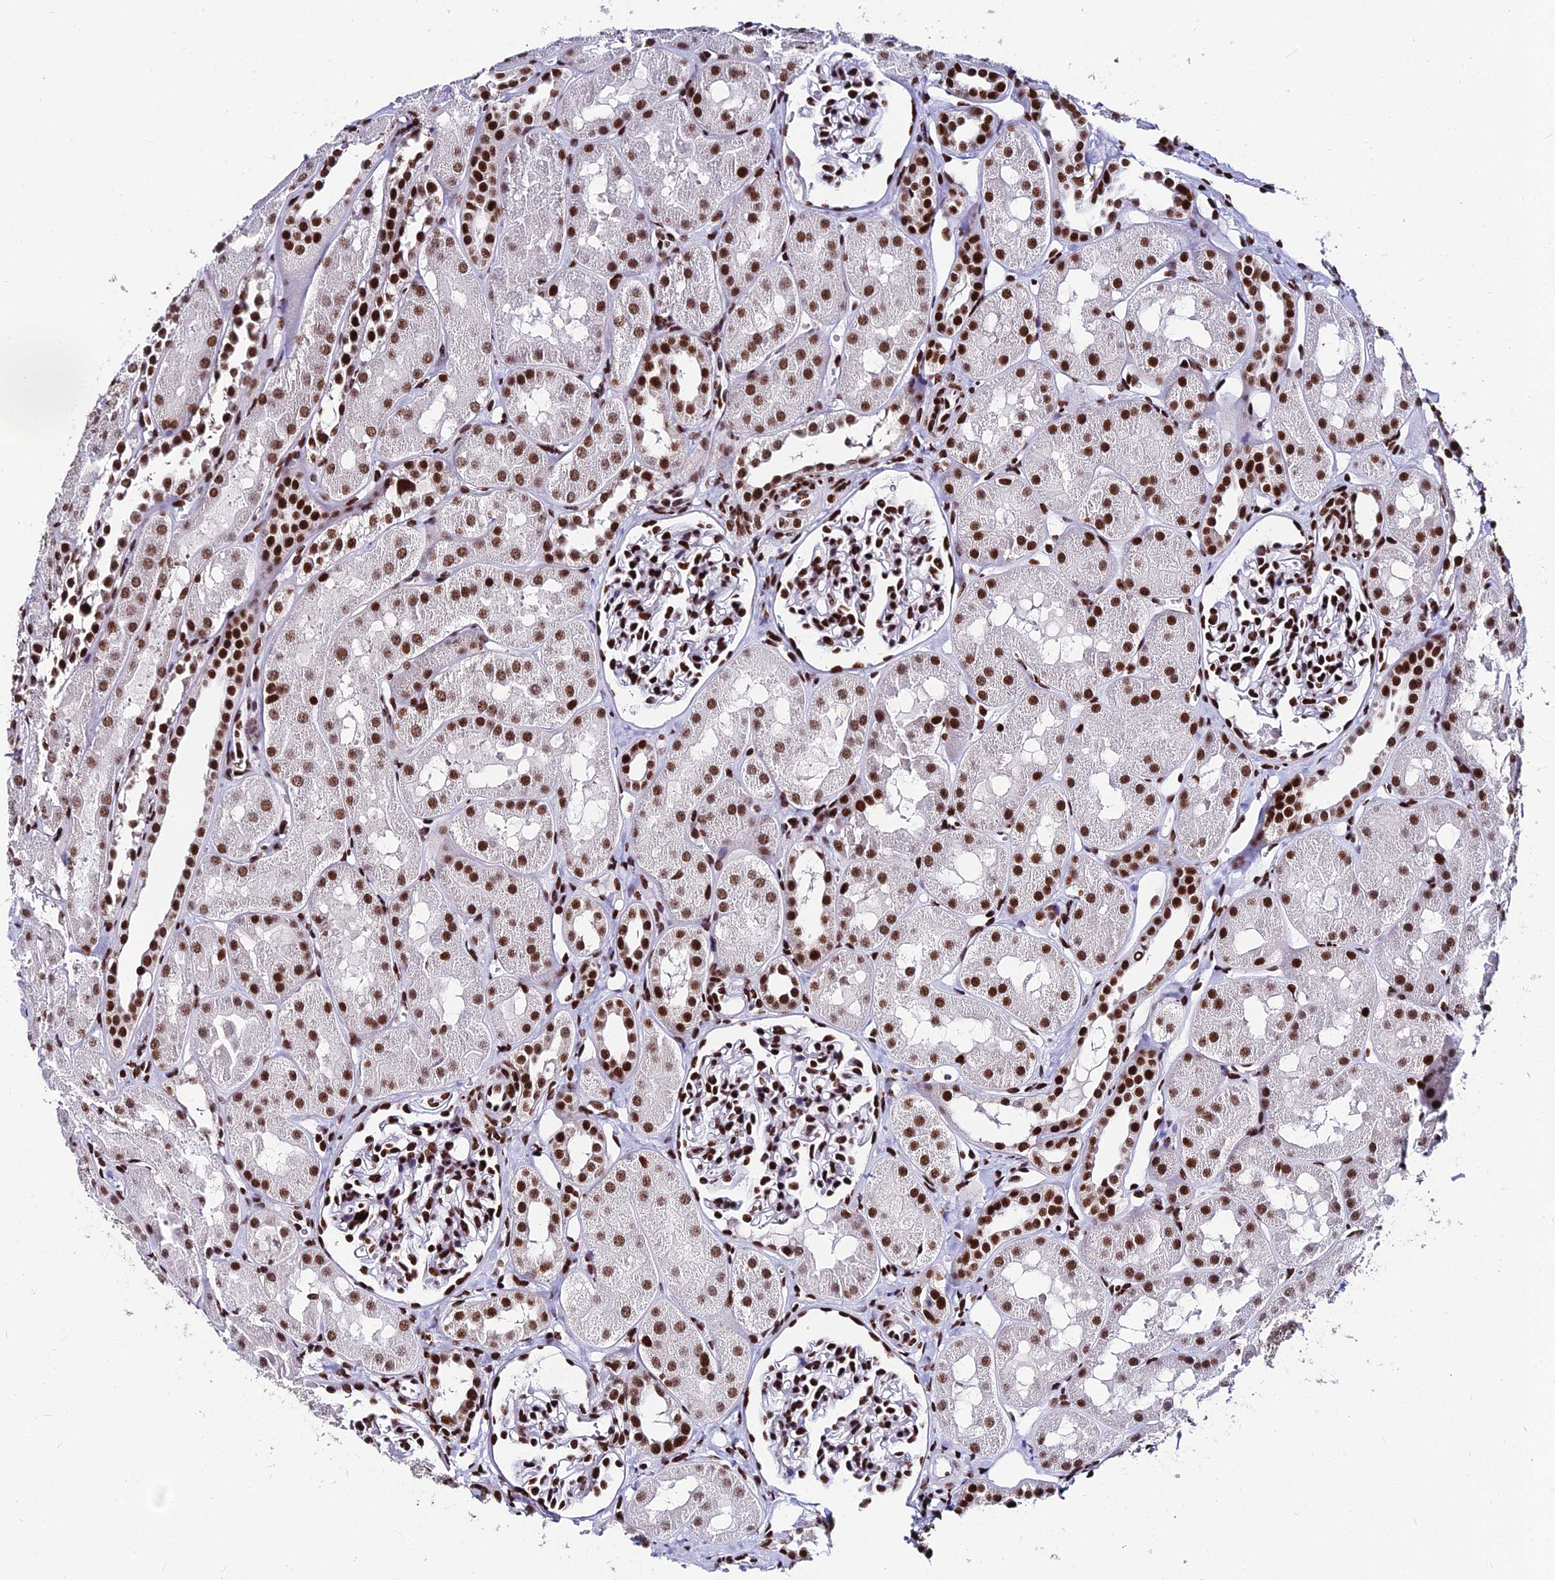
{"staining": {"intensity": "strong", "quantity": ">75%", "location": "nuclear"}, "tissue": "kidney", "cell_type": "Cells in glomeruli", "image_type": "normal", "snomed": [{"axis": "morphology", "description": "Normal tissue, NOS"}, {"axis": "topography", "description": "Kidney"}, {"axis": "topography", "description": "Urinary bladder"}], "caption": "Human kidney stained with a brown dye displays strong nuclear positive positivity in approximately >75% of cells in glomeruli.", "gene": "HNRNPH1", "patient": {"sex": "male", "age": 16}}